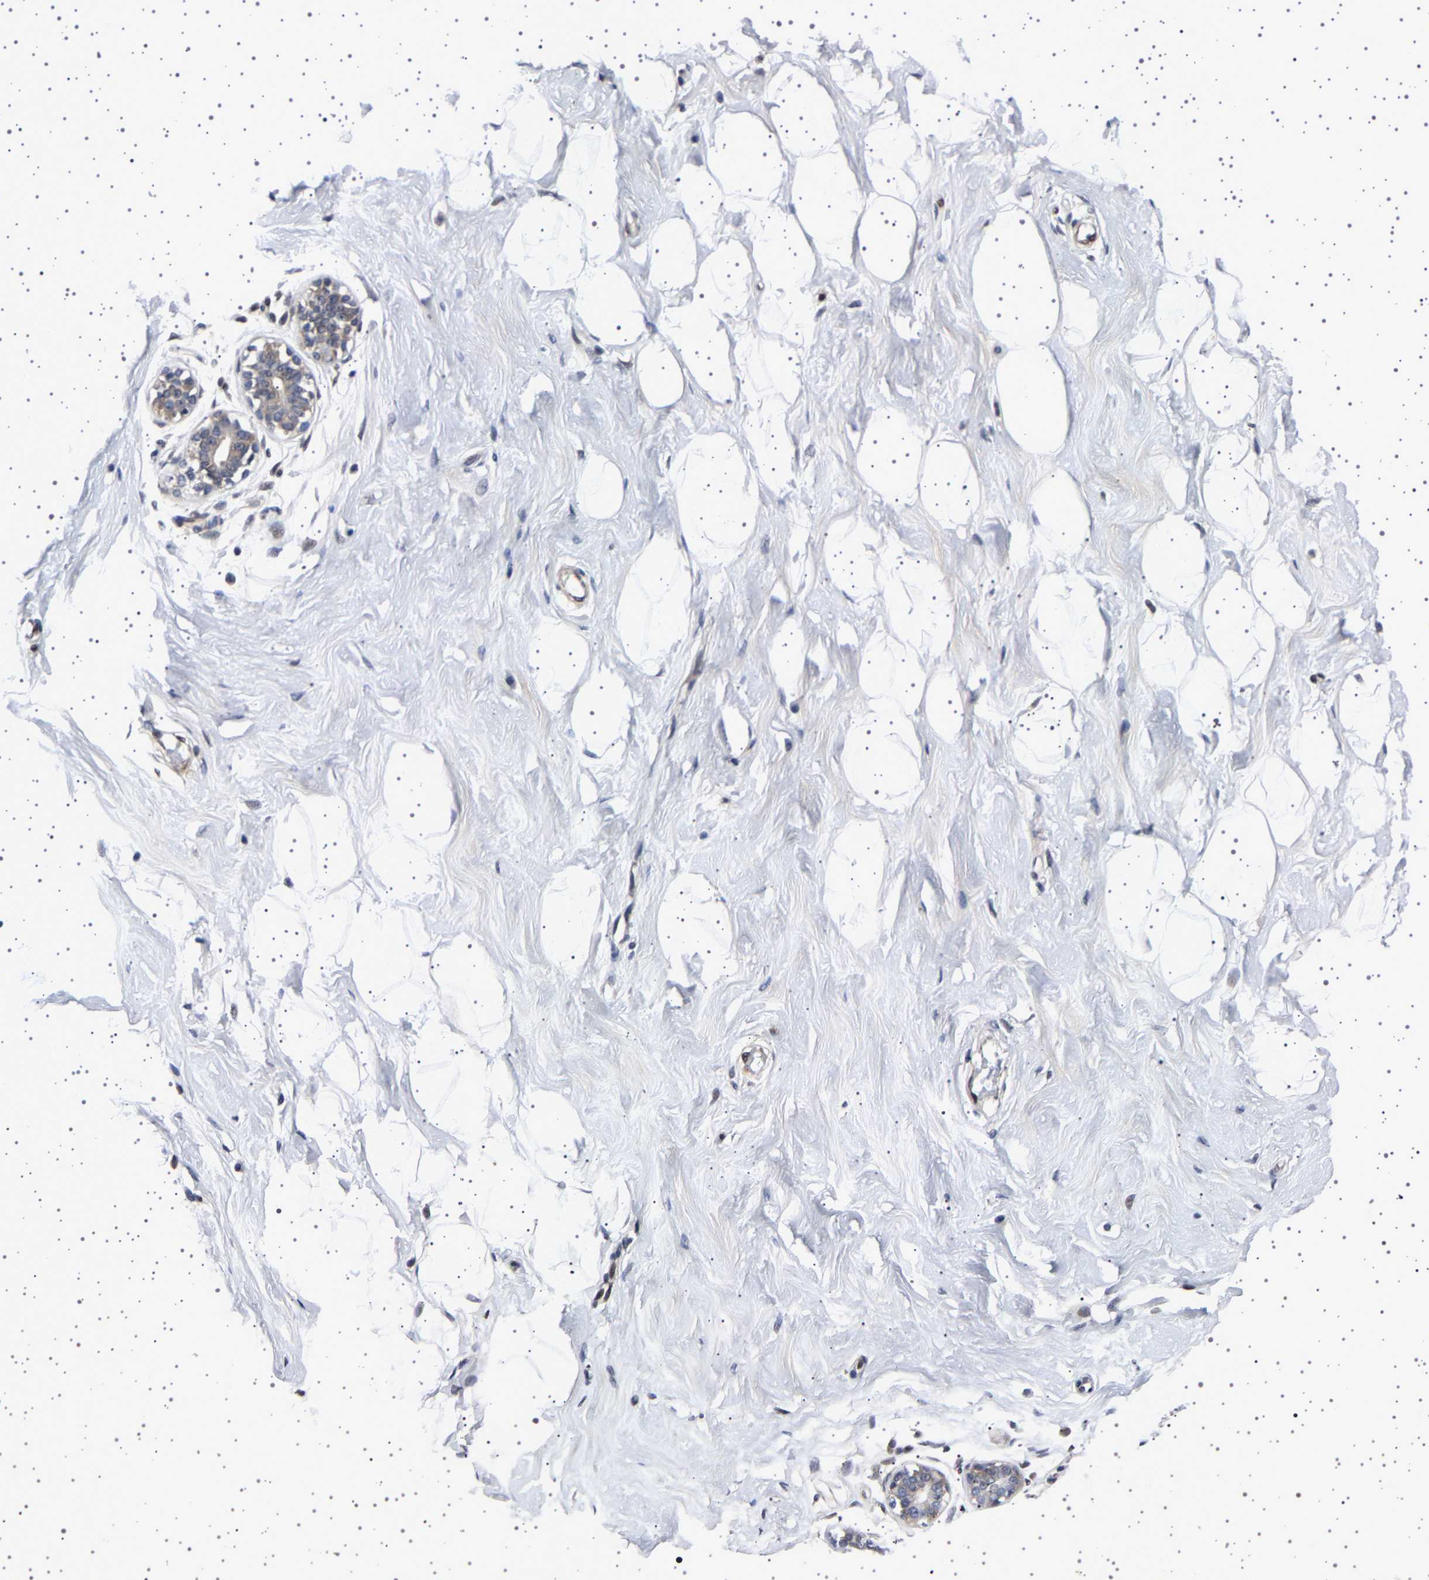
{"staining": {"intensity": "negative", "quantity": "none", "location": "none"}, "tissue": "breast", "cell_type": "Adipocytes", "image_type": "normal", "snomed": [{"axis": "morphology", "description": "Normal tissue, NOS"}, {"axis": "topography", "description": "Breast"}], "caption": "A micrograph of human breast is negative for staining in adipocytes. Nuclei are stained in blue.", "gene": "PAK5", "patient": {"sex": "female", "age": 23}}